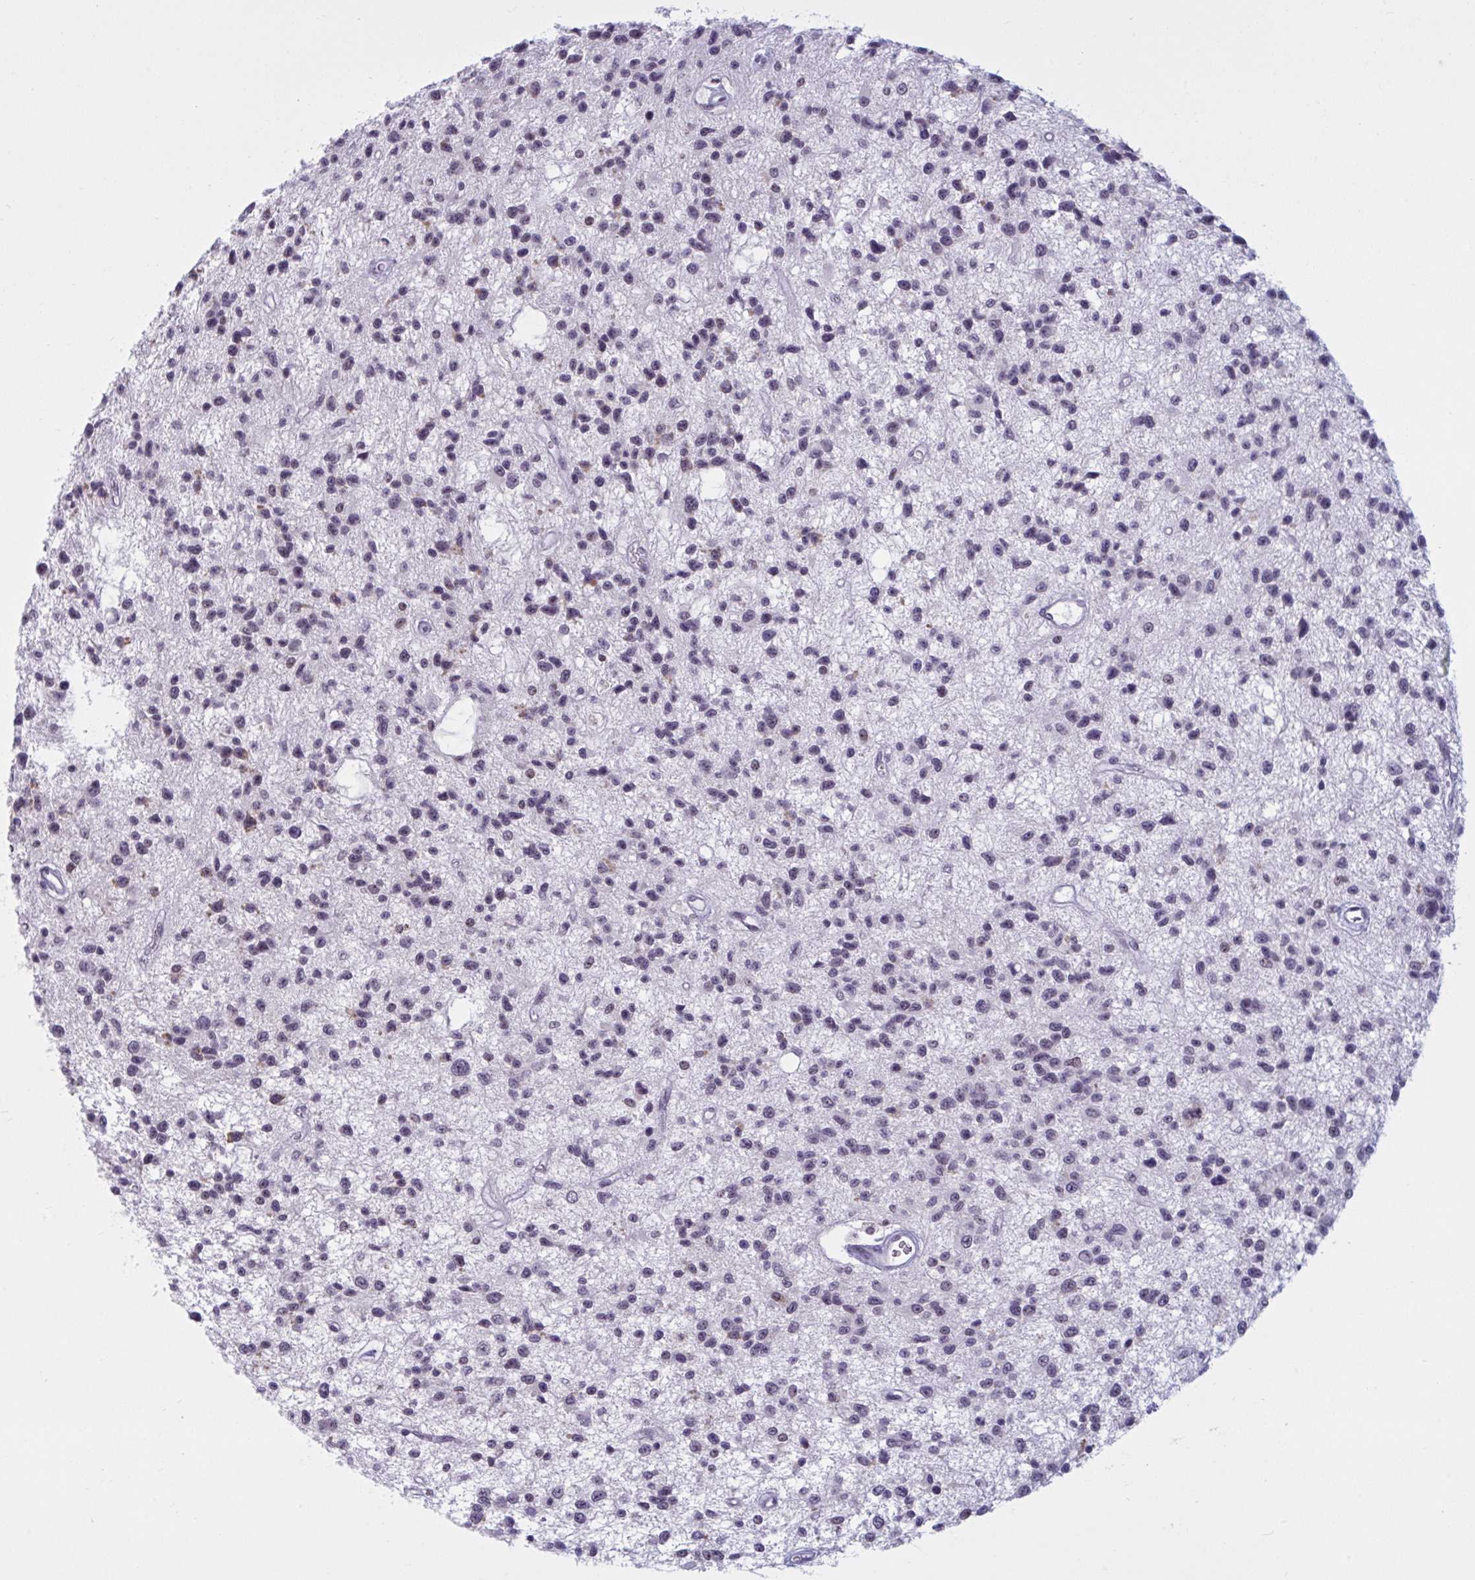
{"staining": {"intensity": "negative", "quantity": "none", "location": "none"}, "tissue": "glioma", "cell_type": "Tumor cells", "image_type": "cancer", "snomed": [{"axis": "morphology", "description": "Glioma, malignant, Low grade"}, {"axis": "topography", "description": "Brain"}], "caption": "This is an immunohistochemistry (IHC) micrograph of glioma. There is no staining in tumor cells.", "gene": "TGM6", "patient": {"sex": "male", "age": 43}}